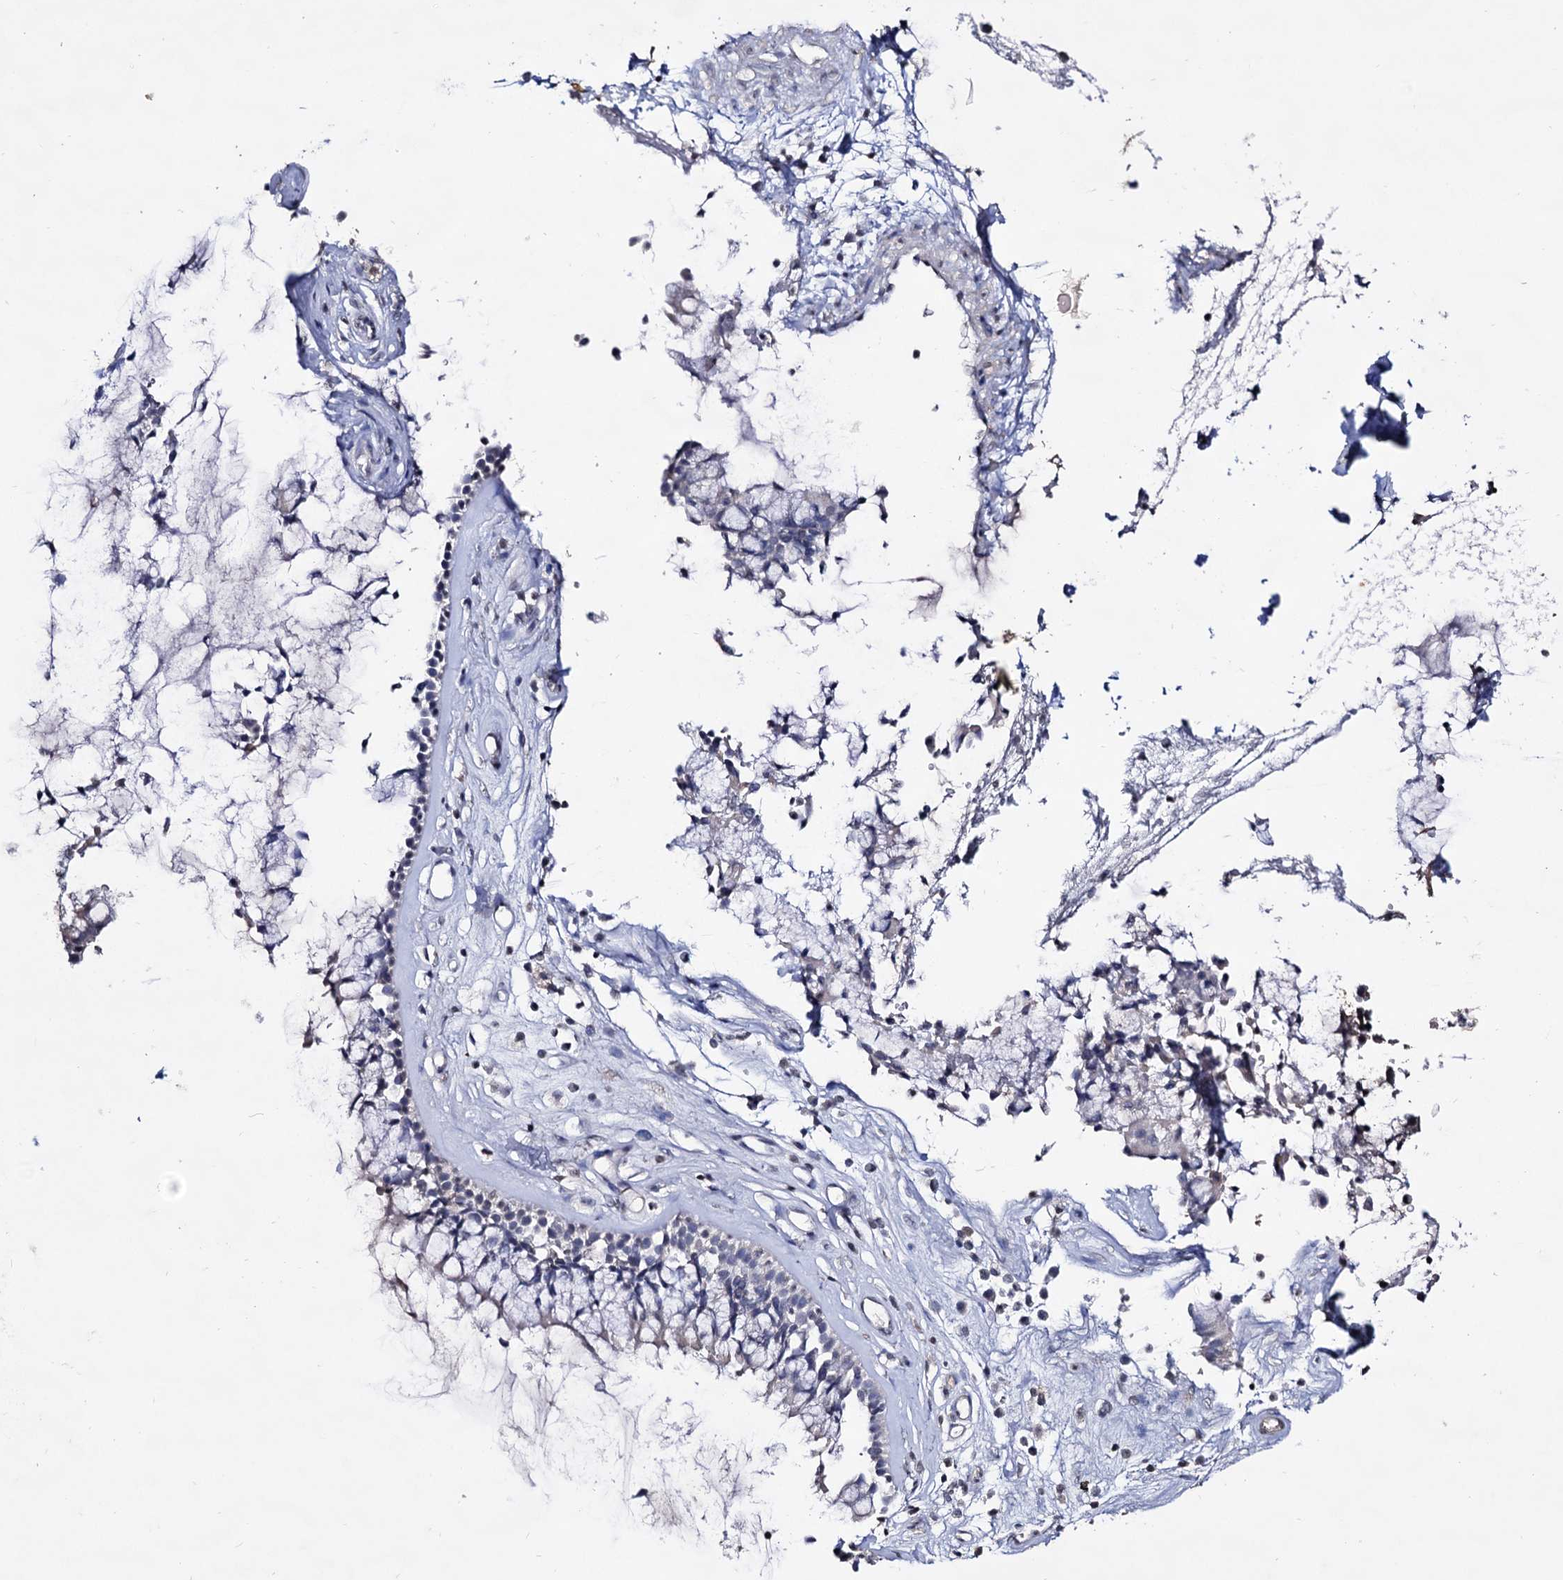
{"staining": {"intensity": "negative", "quantity": "none", "location": "none"}, "tissue": "nasopharynx", "cell_type": "Respiratory epithelial cells", "image_type": "normal", "snomed": [{"axis": "morphology", "description": "Normal tissue, NOS"}, {"axis": "morphology", "description": "Inflammation, NOS"}, {"axis": "topography", "description": "Nasopharynx"}], "caption": "IHC micrograph of normal nasopharynx: nasopharynx stained with DAB (3,3'-diaminobenzidine) exhibits no significant protein positivity in respiratory epithelial cells.", "gene": "PLIN1", "patient": {"sex": "male", "age": 29}}